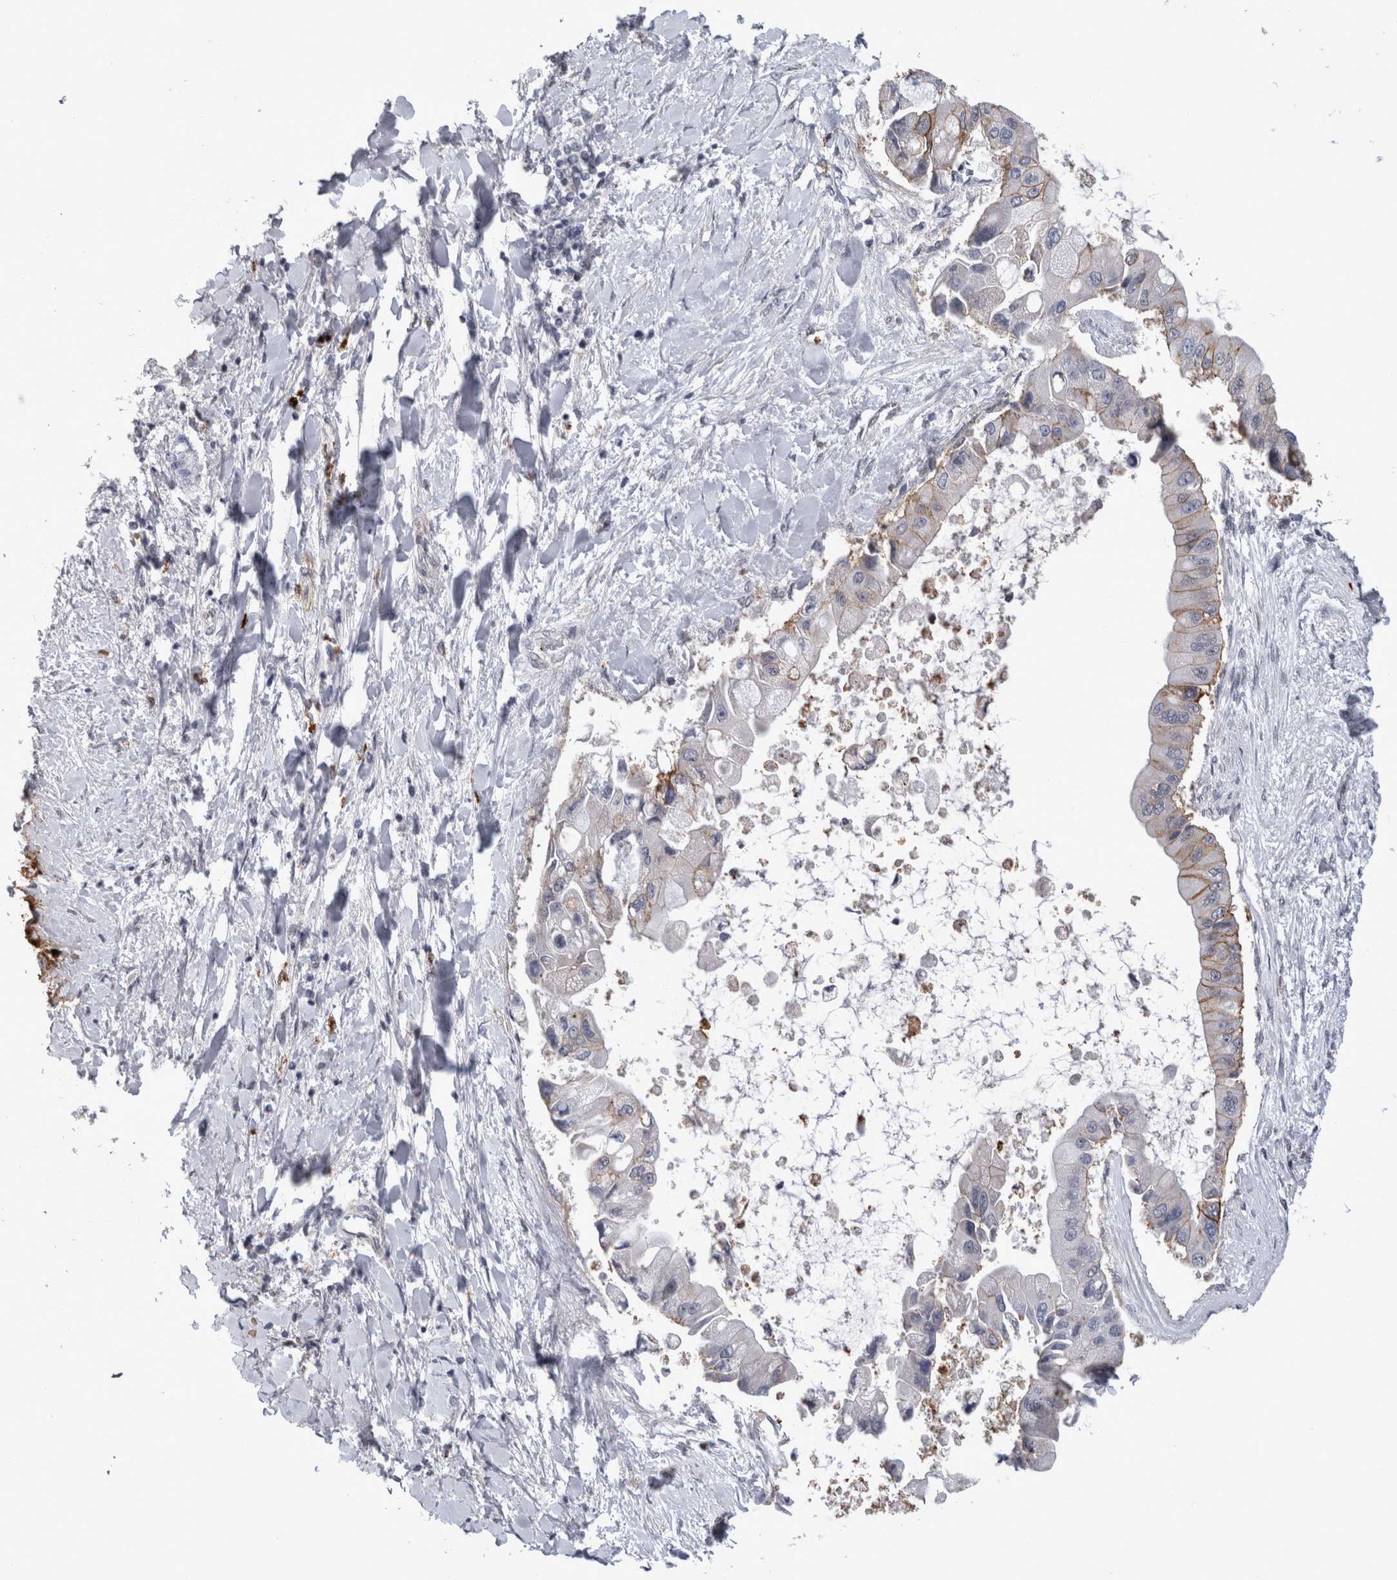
{"staining": {"intensity": "weak", "quantity": ">75%", "location": "cytoplasmic/membranous"}, "tissue": "liver cancer", "cell_type": "Tumor cells", "image_type": "cancer", "snomed": [{"axis": "morphology", "description": "Cholangiocarcinoma"}, {"axis": "topography", "description": "Liver"}], "caption": "Weak cytoplasmic/membranous protein positivity is identified in about >75% of tumor cells in cholangiocarcinoma (liver).", "gene": "PEBP4", "patient": {"sex": "male", "age": 50}}